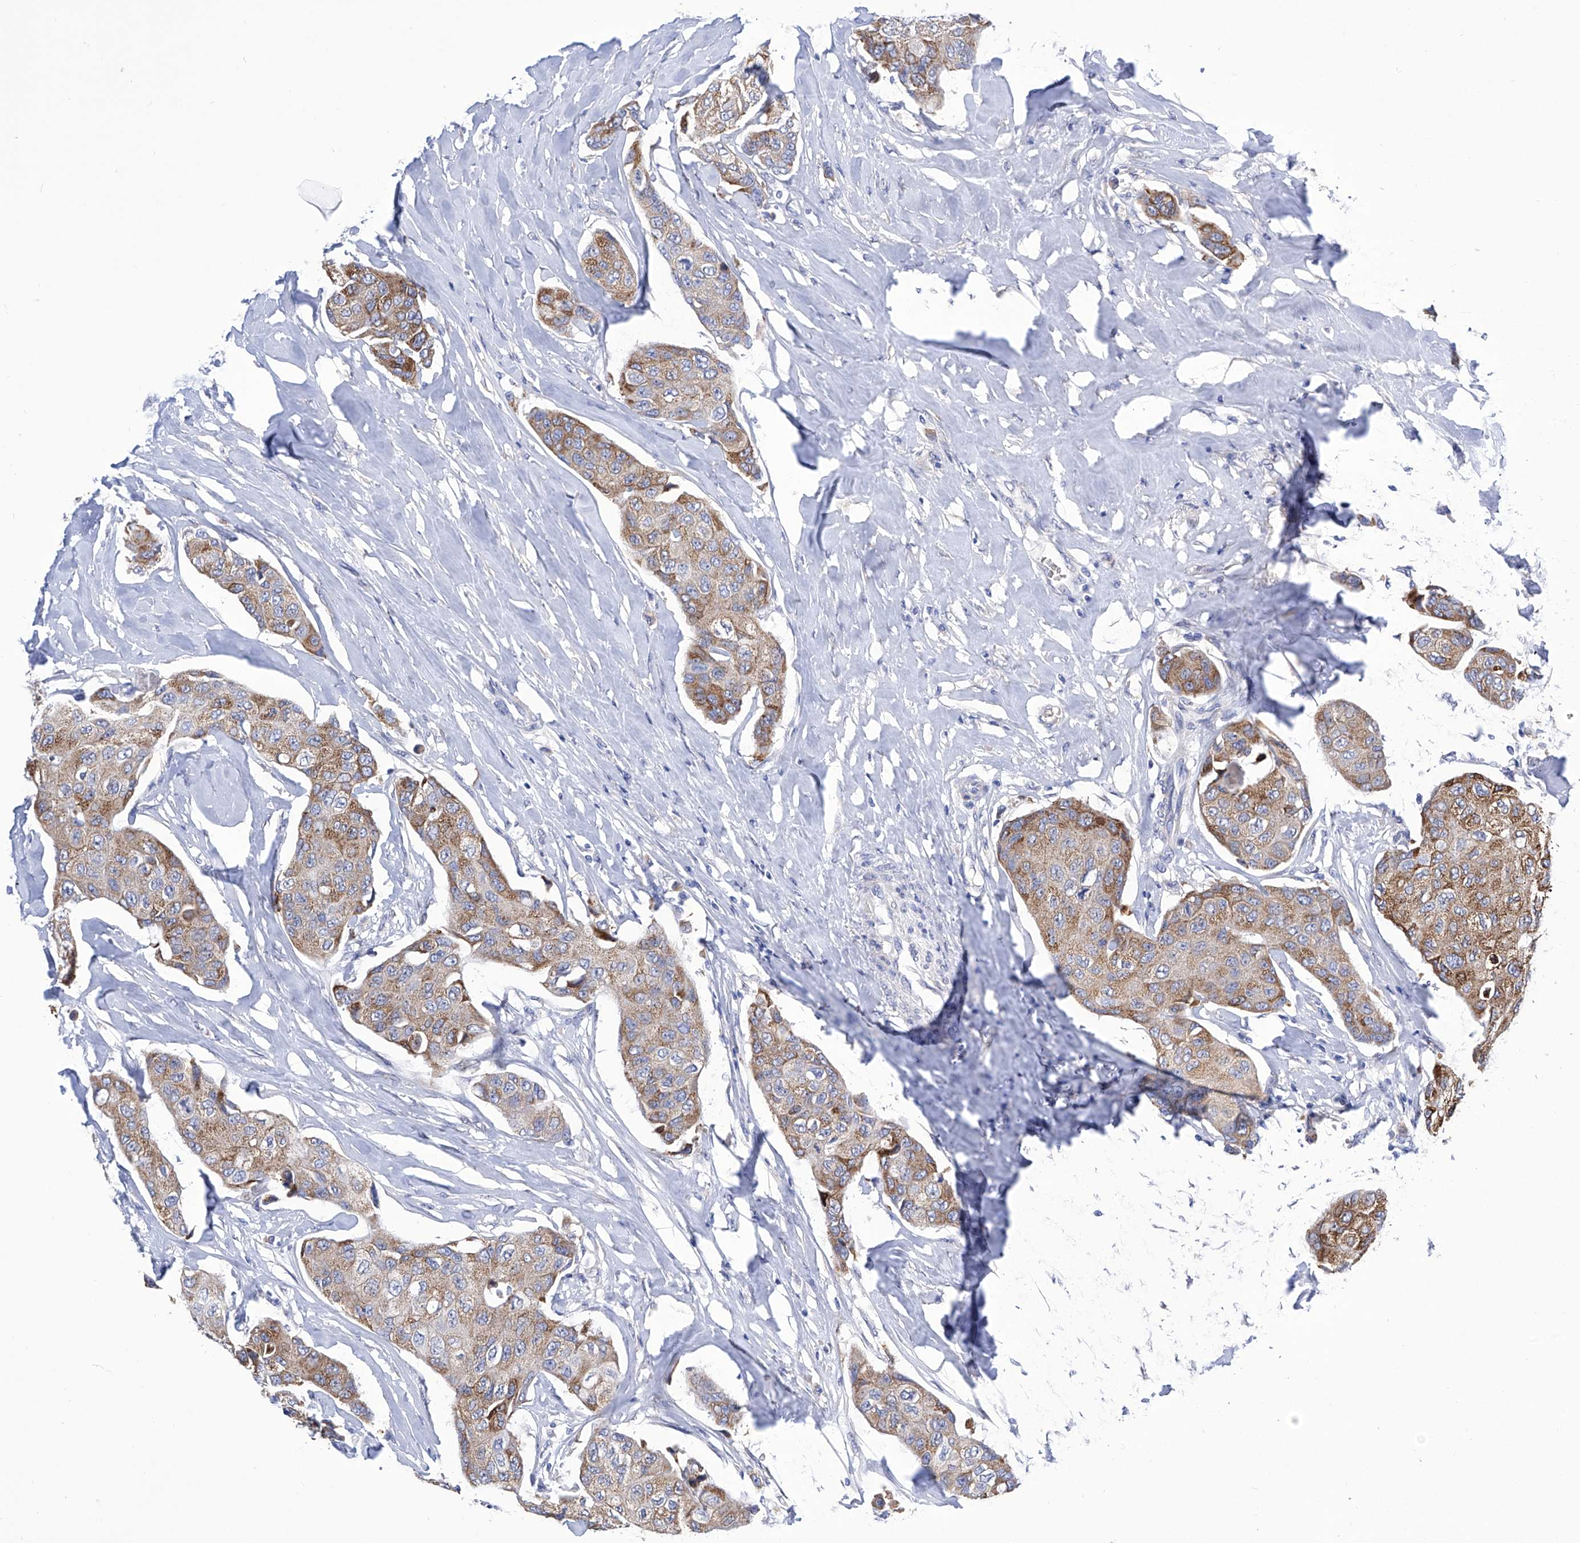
{"staining": {"intensity": "moderate", "quantity": ">75%", "location": "cytoplasmic/membranous"}, "tissue": "breast cancer", "cell_type": "Tumor cells", "image_type": "cancer", "snomed": [{"axis": "morphology", "description": "Duct carcinoma"}, {"axis": "topography", "description": "Breast"}], "caption": "Immunohistochemical staining of breast cancer displays medium levels of moderate cytoplasmic/membranous positivity in approximately >75% of tumor cells. (IHC, brightfield microscopy, high magnification).", "gene": "TJAP1", "patient": {"sex": "female", "age": 80}}